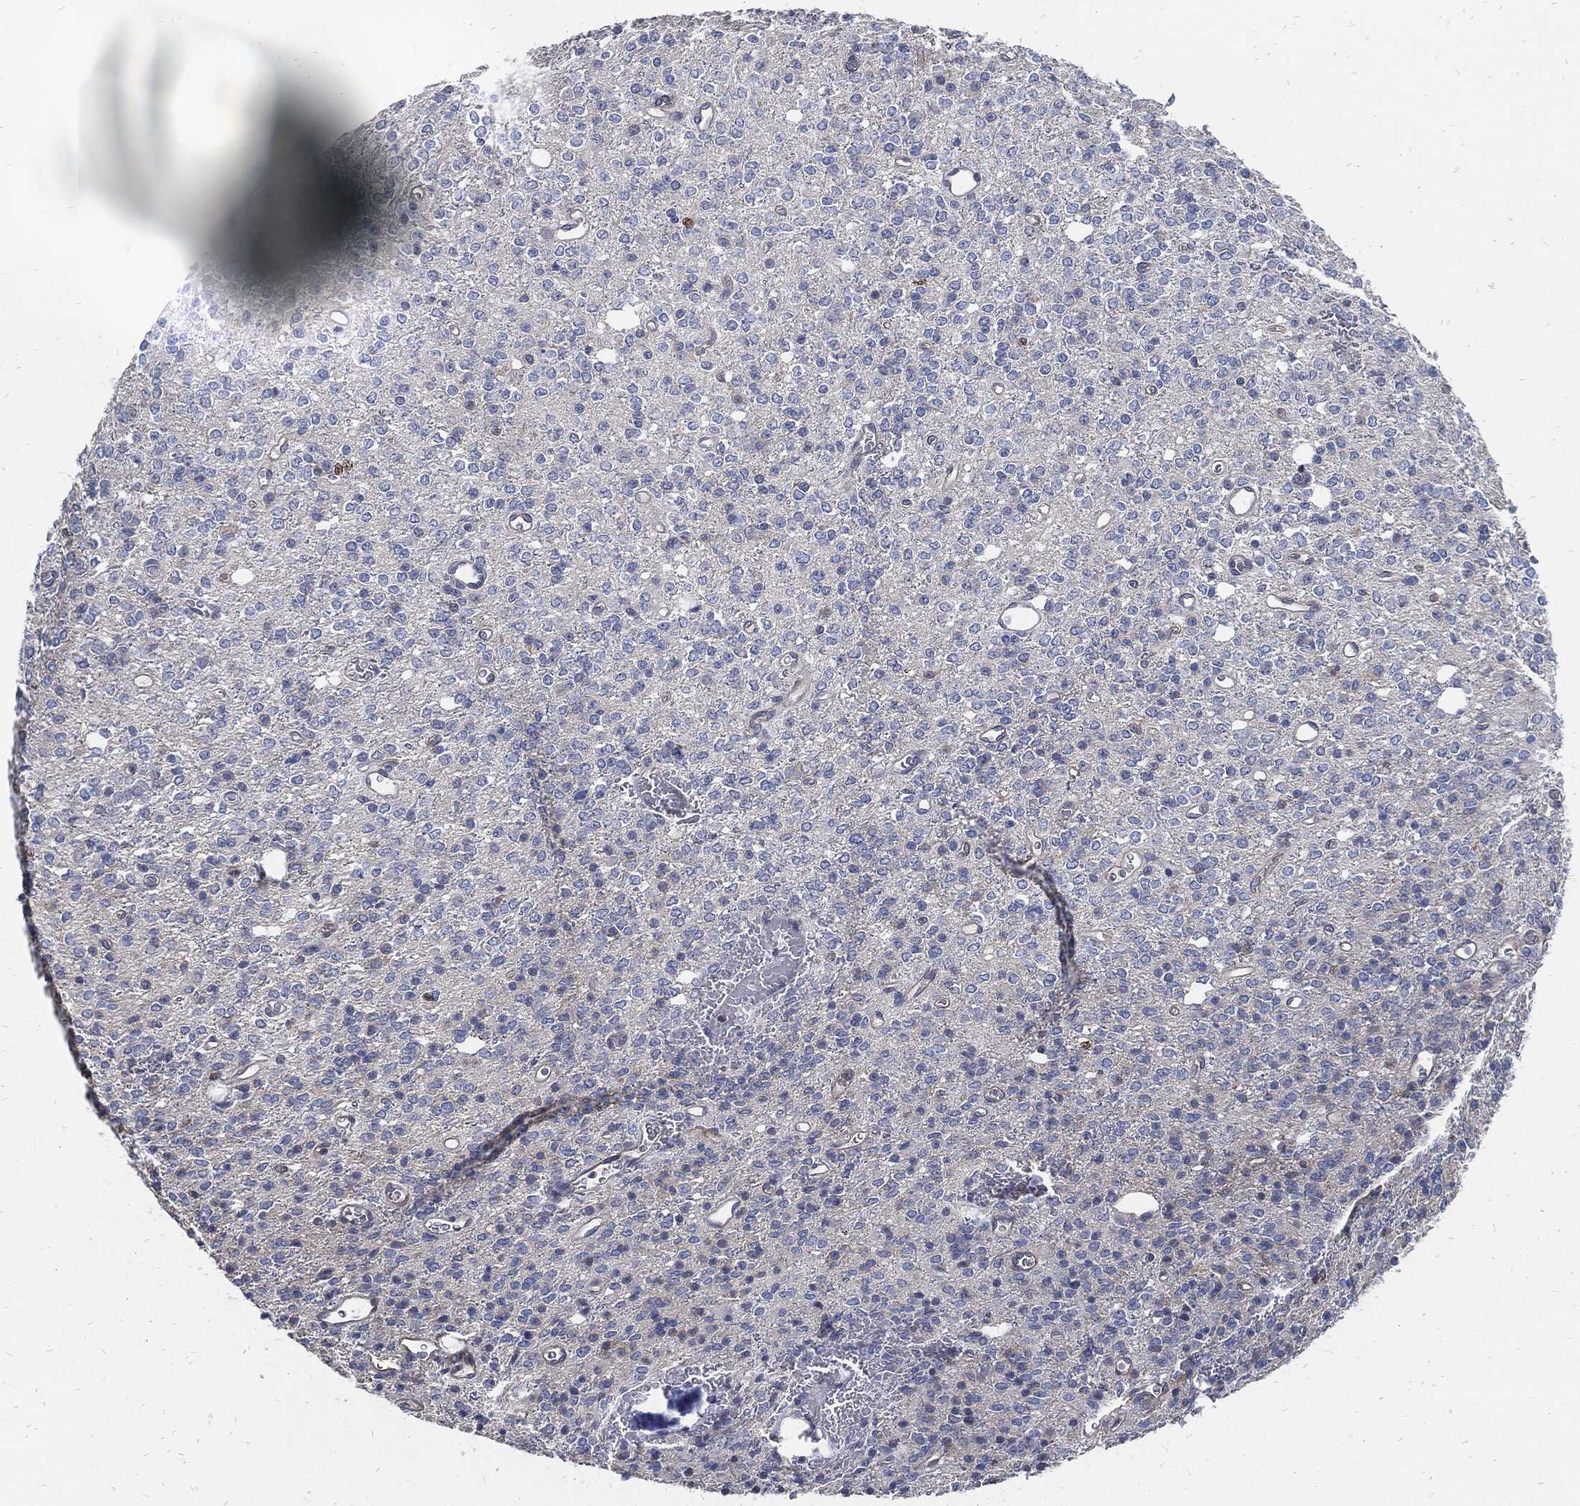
{"staining": {"intensity": "negative", "quantity": "none", "location": "none"}, "tissue": "glioma", "cell_type": "Tumor cells", "image_type": "cancer", "snomed": [{"axis": "morphology", "description": "Glioma, malignant, Low grade"}, {"axis": "topography", "description": "Brain"}], "caption": "IHC micrograph of glioma stained for a protein (brown), which reveals no positivity in tumor cells.", "gene": "MKI67", "patient": {"sex": "female", "age": 45}}